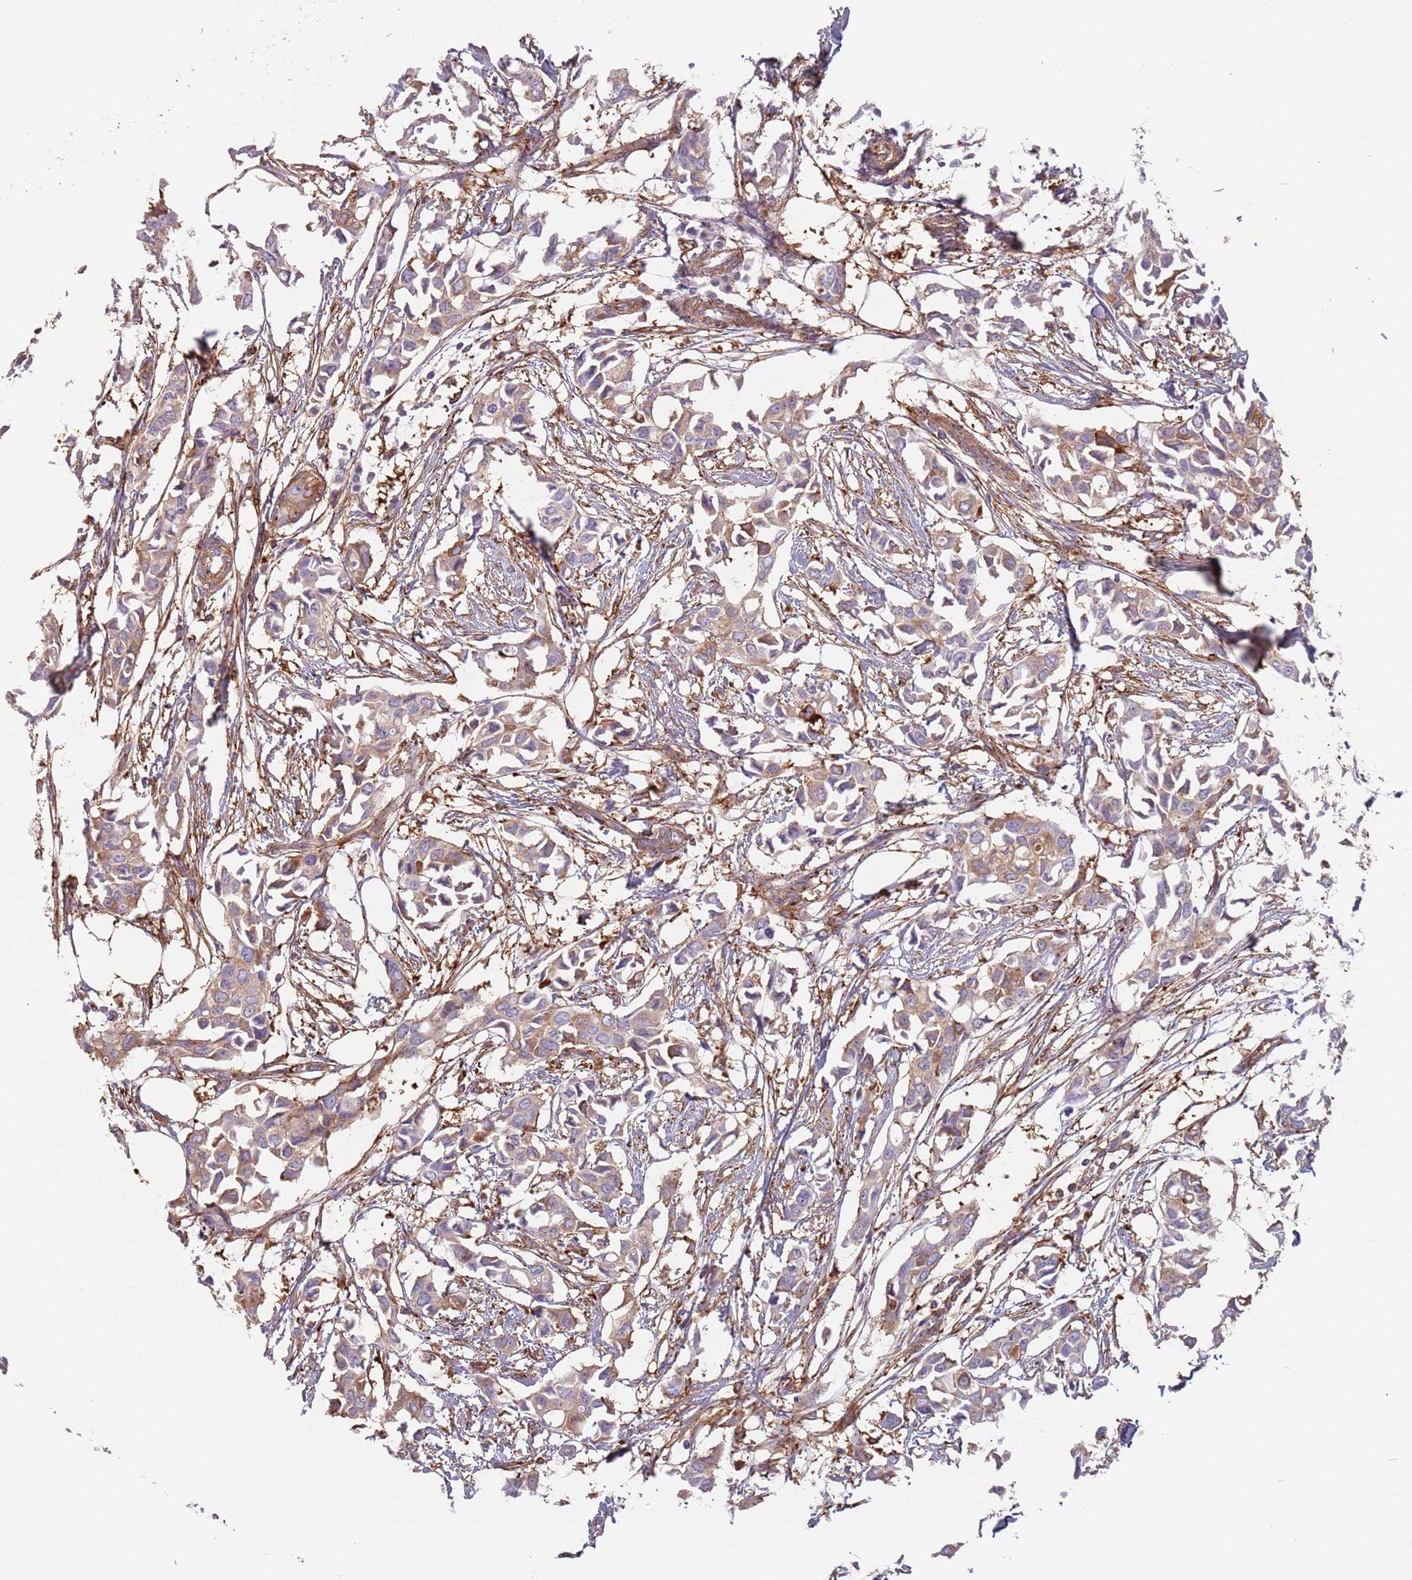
{"staining": {"intensity": "weak", "quantity": ">75%", "location": "cytoplasmic/membranous"}, "tissue": "breast cancer", "cell_type": "Tumor cells", "image_type": "cancer", "snomed": [{"axis": "morphology", "description": "Duct carcinoma"}, {"axis": "topography", "description": "Breast"}], "caption": "High-power microscopy captured an IHC histopathology image of breast cancer, revealing weak cytoplasmic/membranous staining in approximately >75% of tumor cells.", "gene": "TPD52L2", "patient": {"sex": "female", "age": 41}}